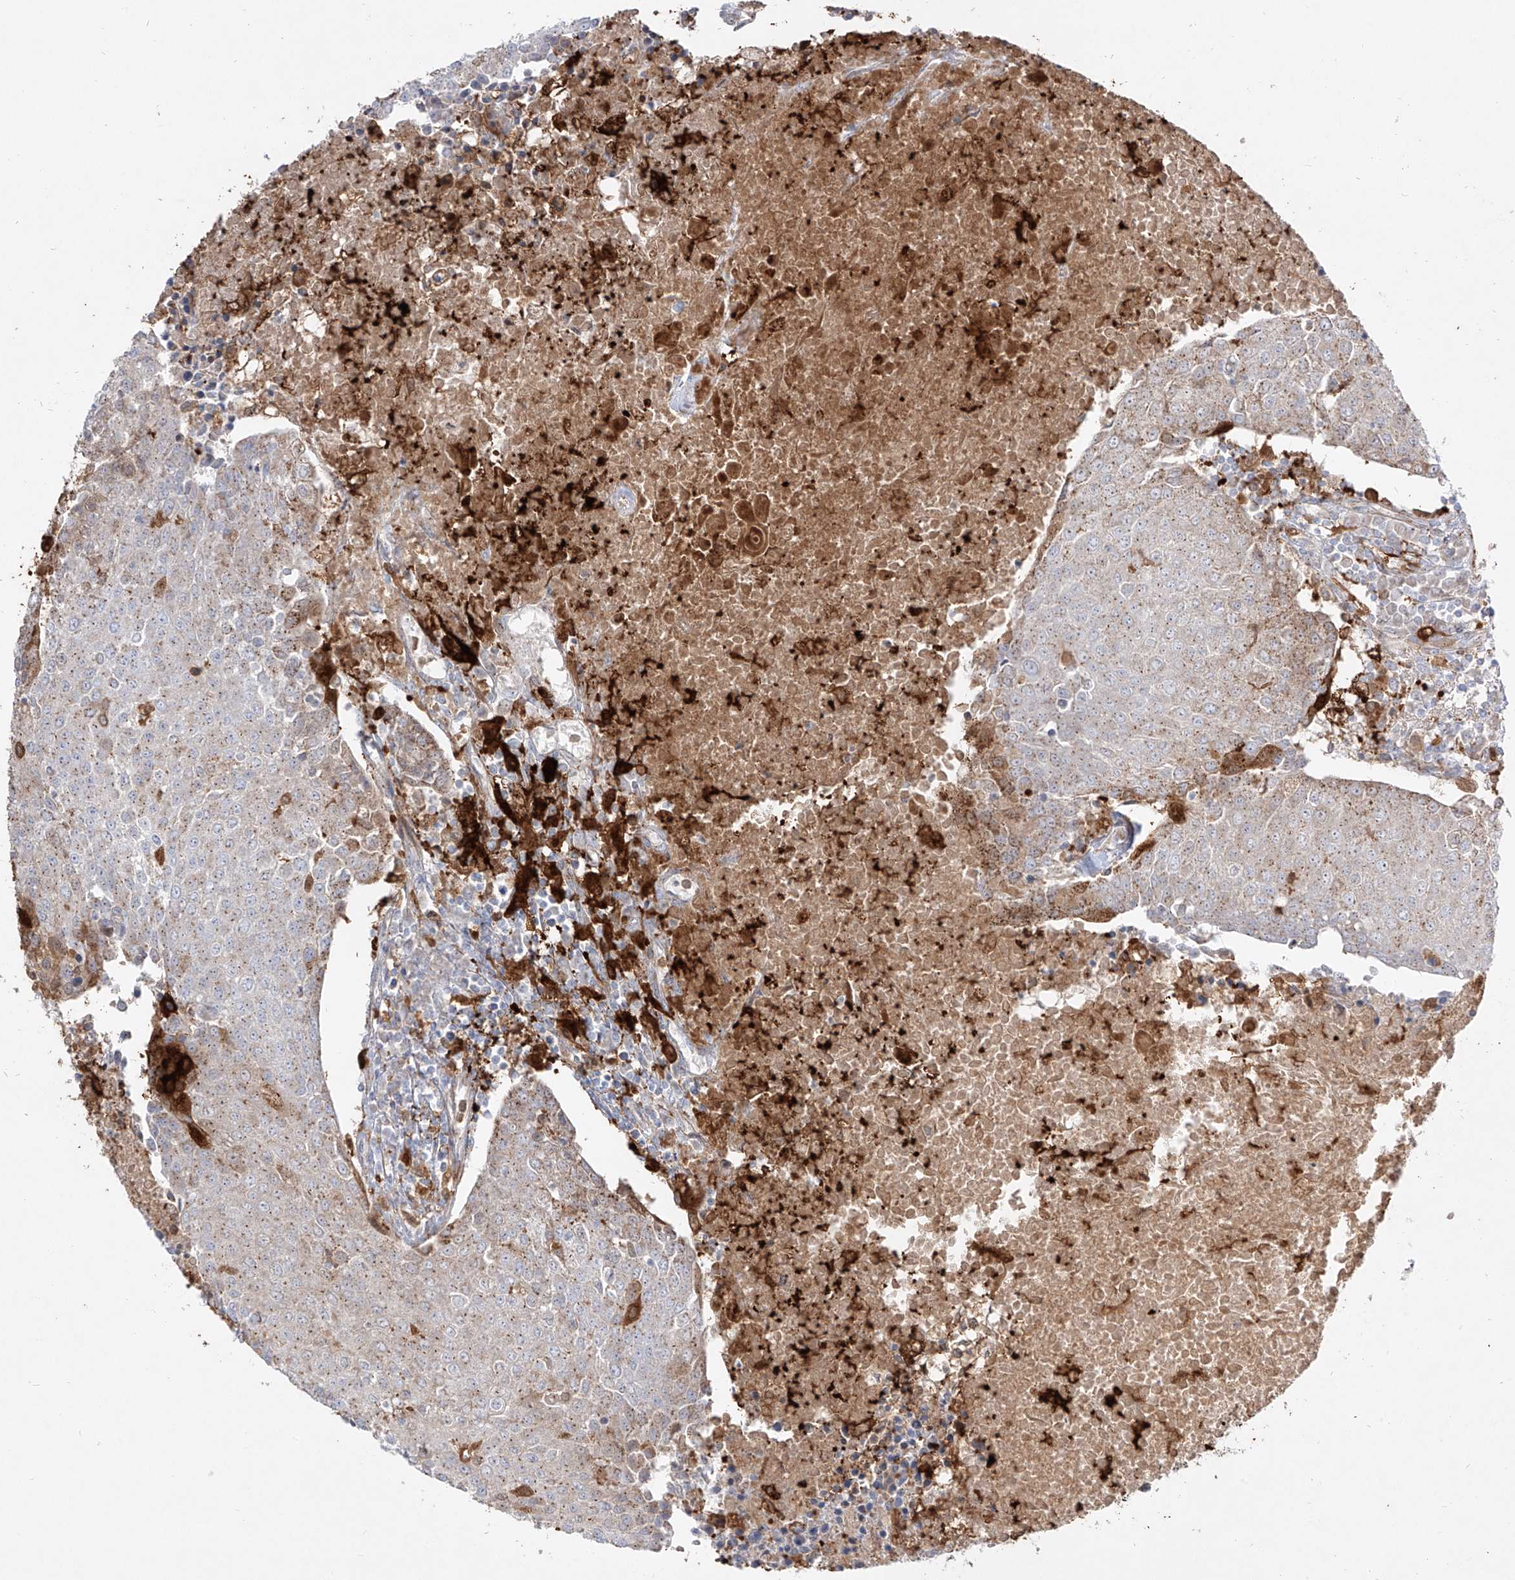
{"staining": {"intensity": "weak", "quantity": ">75%", "location": "cytoplasmic/membranous"}, "tissue": "urothelial cancer", "cell_type": "Tumor cells", "image_type": "cancer", "snomed": [{"axis": "morphology", "description": "Urothelial carcinoma, High grade"}, {"axis": "topography", "description": "Urinary bladder"}], "caption": "Protein staining of urothelial cancer tissue reveals weak cytoplasmic/membranous positivity in about >75% of tumor cells.", "gene": "KYNU", "patient": {"sex": "female", "age": 85}}